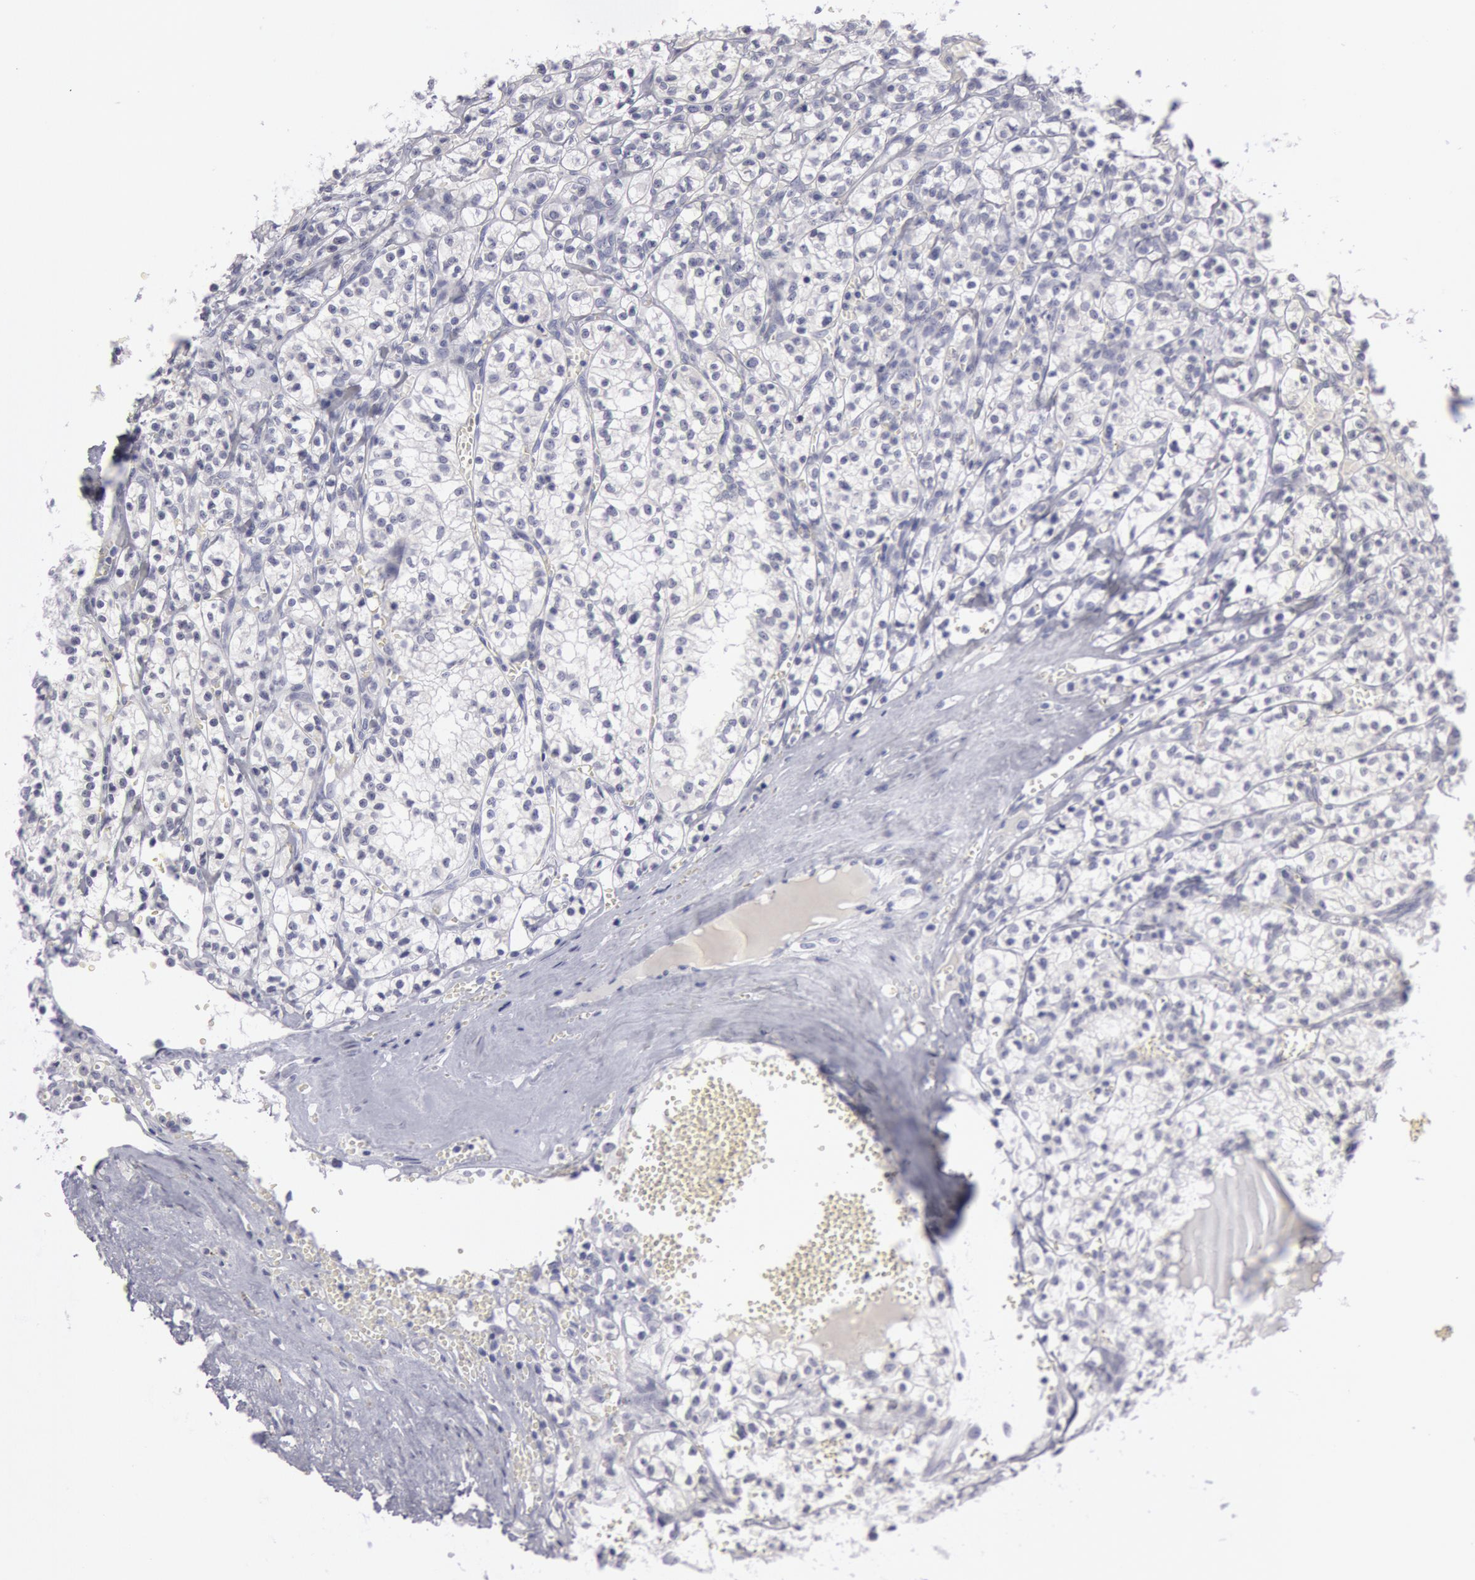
{"staining": {"intensity": "negative", "quantity": "none", "location": "none"}, "tissue": "renal cancer", "cell_type": "Tumor cells", "image_type": "cancer", "snomed": [{"axis": "morphology", "description": "Adenocarcinoma, NOS"}, {"axis": "topography", "description": "Kidney"}], "caption": "This is an IHC micrograph of renal adenocarcinoma. There is no expression in tumor cells.", "gene": "KRT16", "patient": {"sex": "male", "age": 61}}